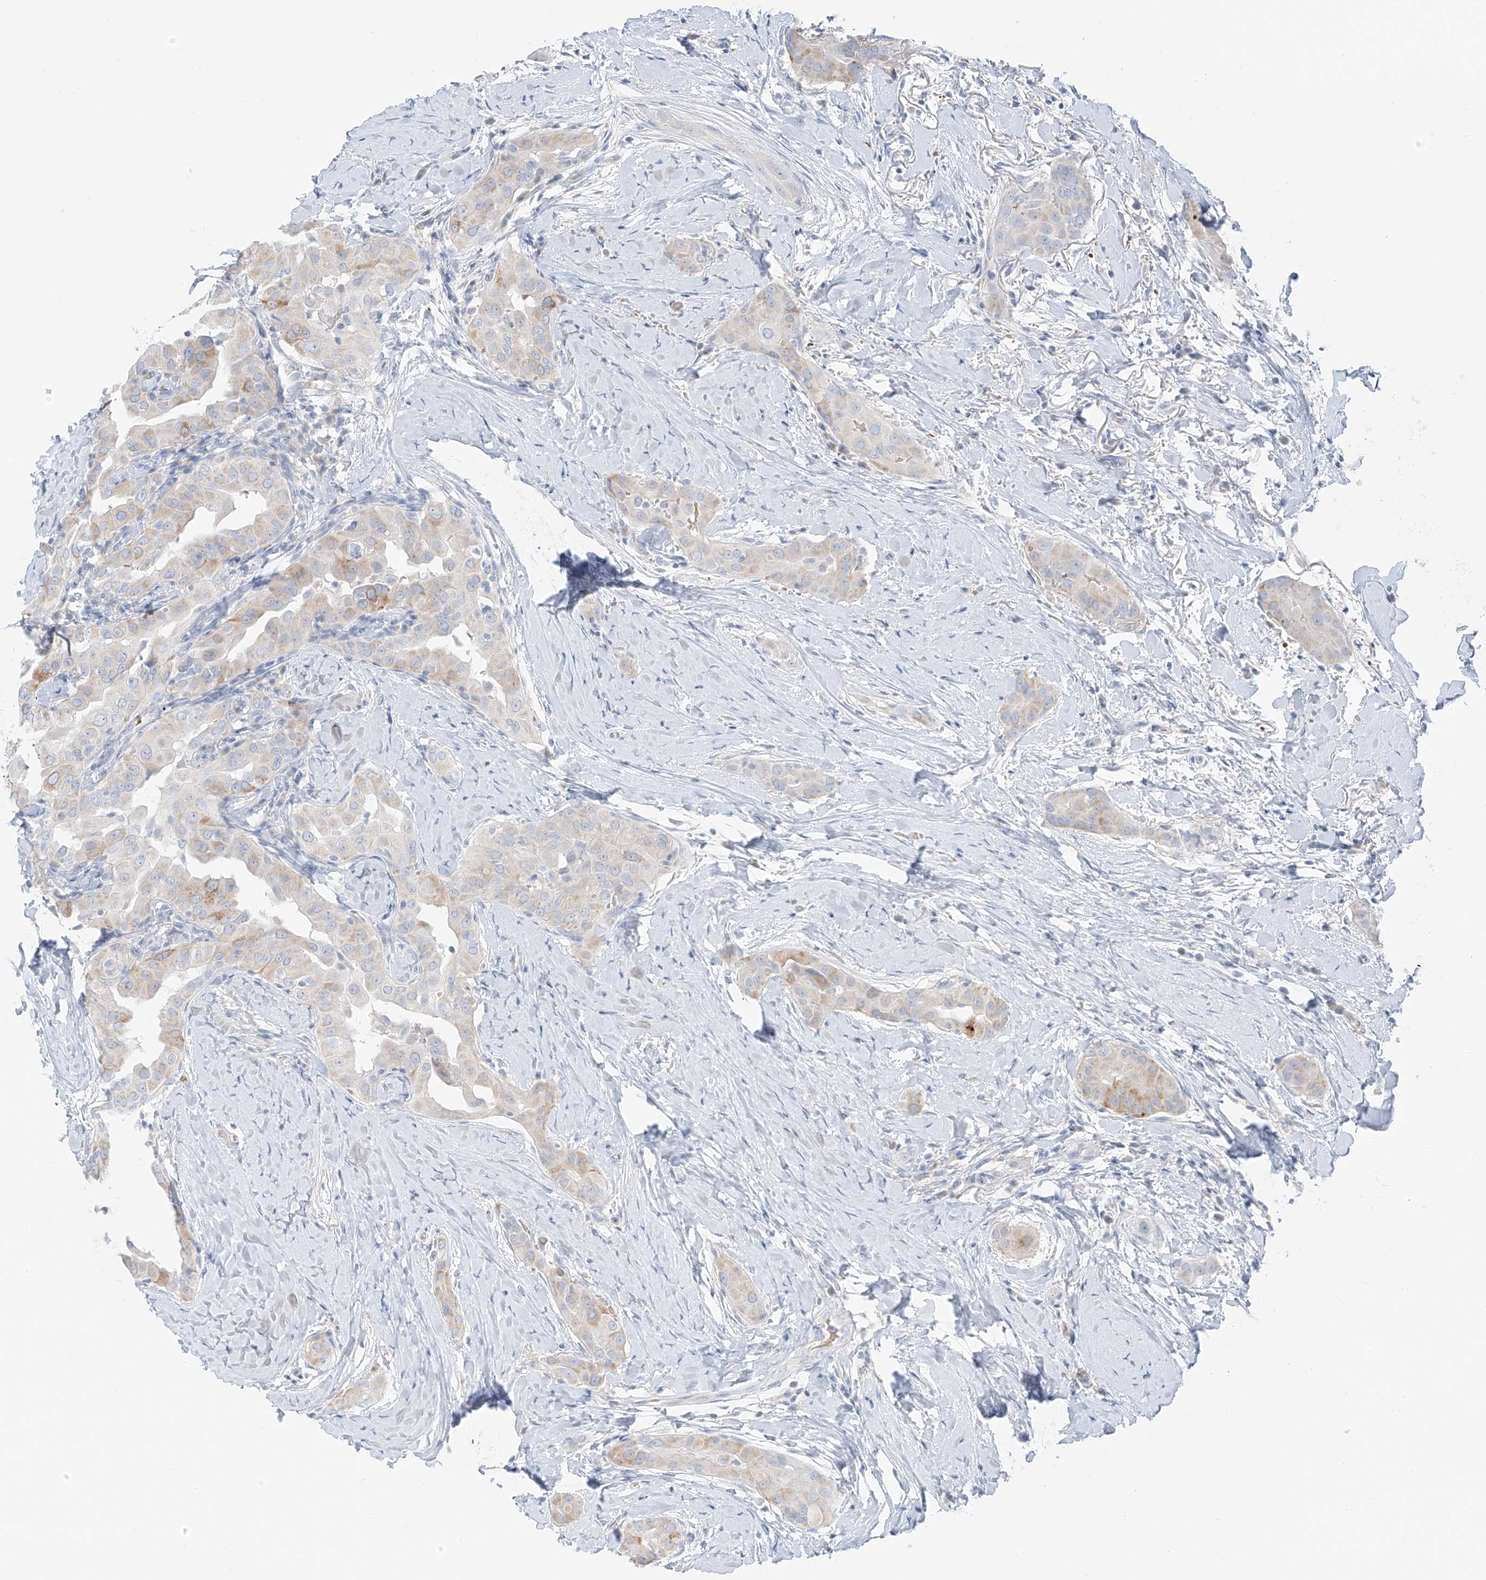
{"staining": {"intensity": "moderate", "quantity": "<25%", "location": "cytoplasmic/membranous"}, "tissue": "thyroid cancer", "cell_type": "Tumor cells", "image_type": "cancer", "snomed": [{"axis": "morphology", "description": "Papillary adenocarcinoma, NOS"}, {"axis": "topography", "description": "Thyroid gland"}], "caption": "DAB (3,3'-diaminobenzidine) immunohistochemical staining of human thyroid cancer (papillary adenocarcinoma) demonstrates moderate cytoplasmic/membranous protein expression in approximately <25% of tumor cells.", "gene": "PGC", "patient": {"sex": "male", "age": 33}}